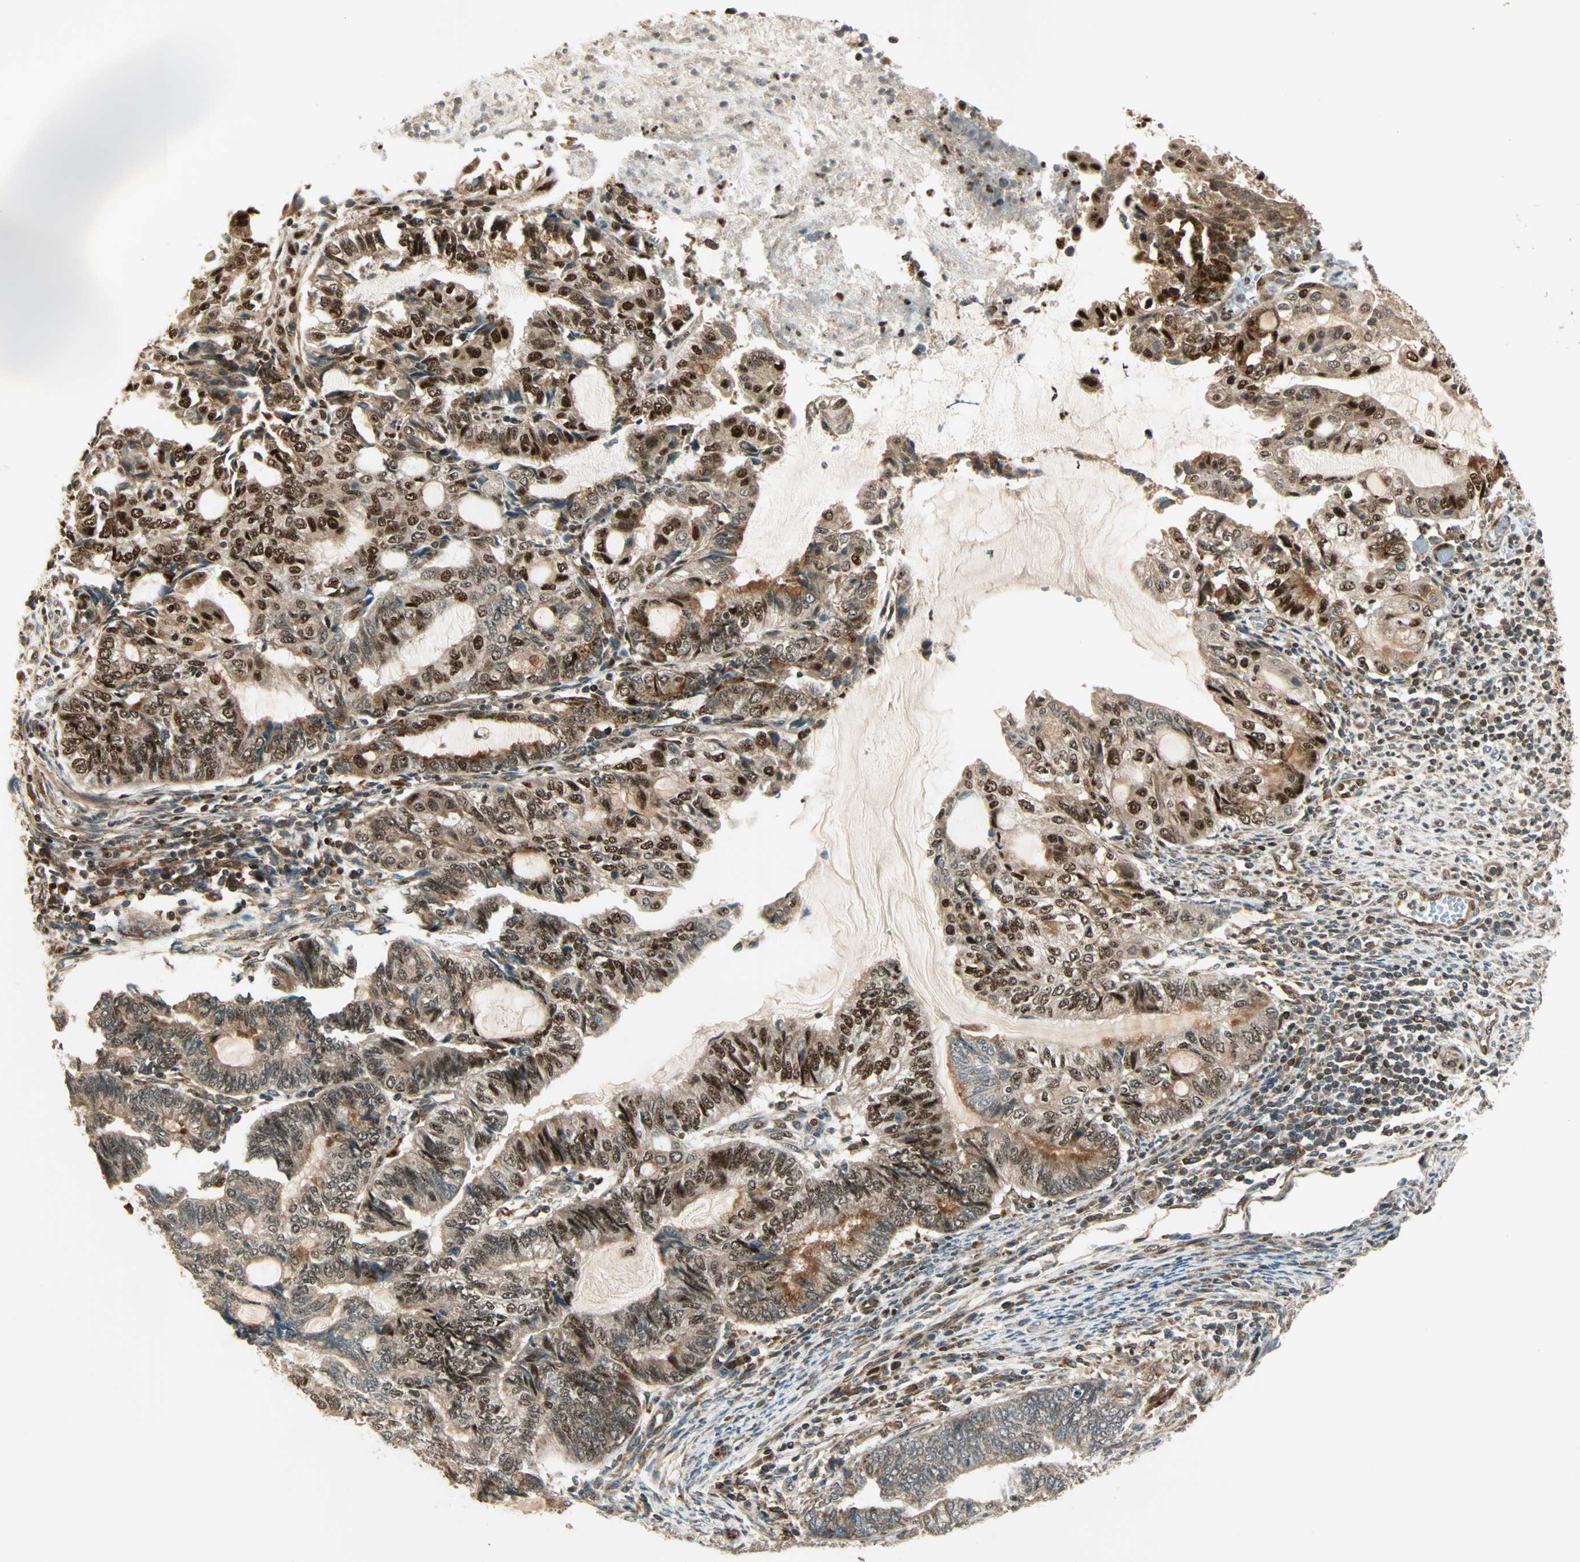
{"staining": {"intensity": "strong", "quantity": ">75%", "location": "cytoplasmic/membranous,nuclear"}, "tissue": "endometrial cancer", "cell_type": "Tumor cells", "image_type": "cancer", "snomed": [{"axis": "morphology", "description": "Adenocarcinoma, NOS"}, {"axis": "topography", "description": "Uterus"}, {"axis": "topography", "description": "Endometrium"}], "caption": "Human endometrial cancer (adenocarcinoma) stained with a brown dye shows strong cytoplasmic/membranous and nuclear positive expression in approximately >75% of tumor cells.", "gene": "PNPLA6", "patient": {"sex": "female", "age": 70}}